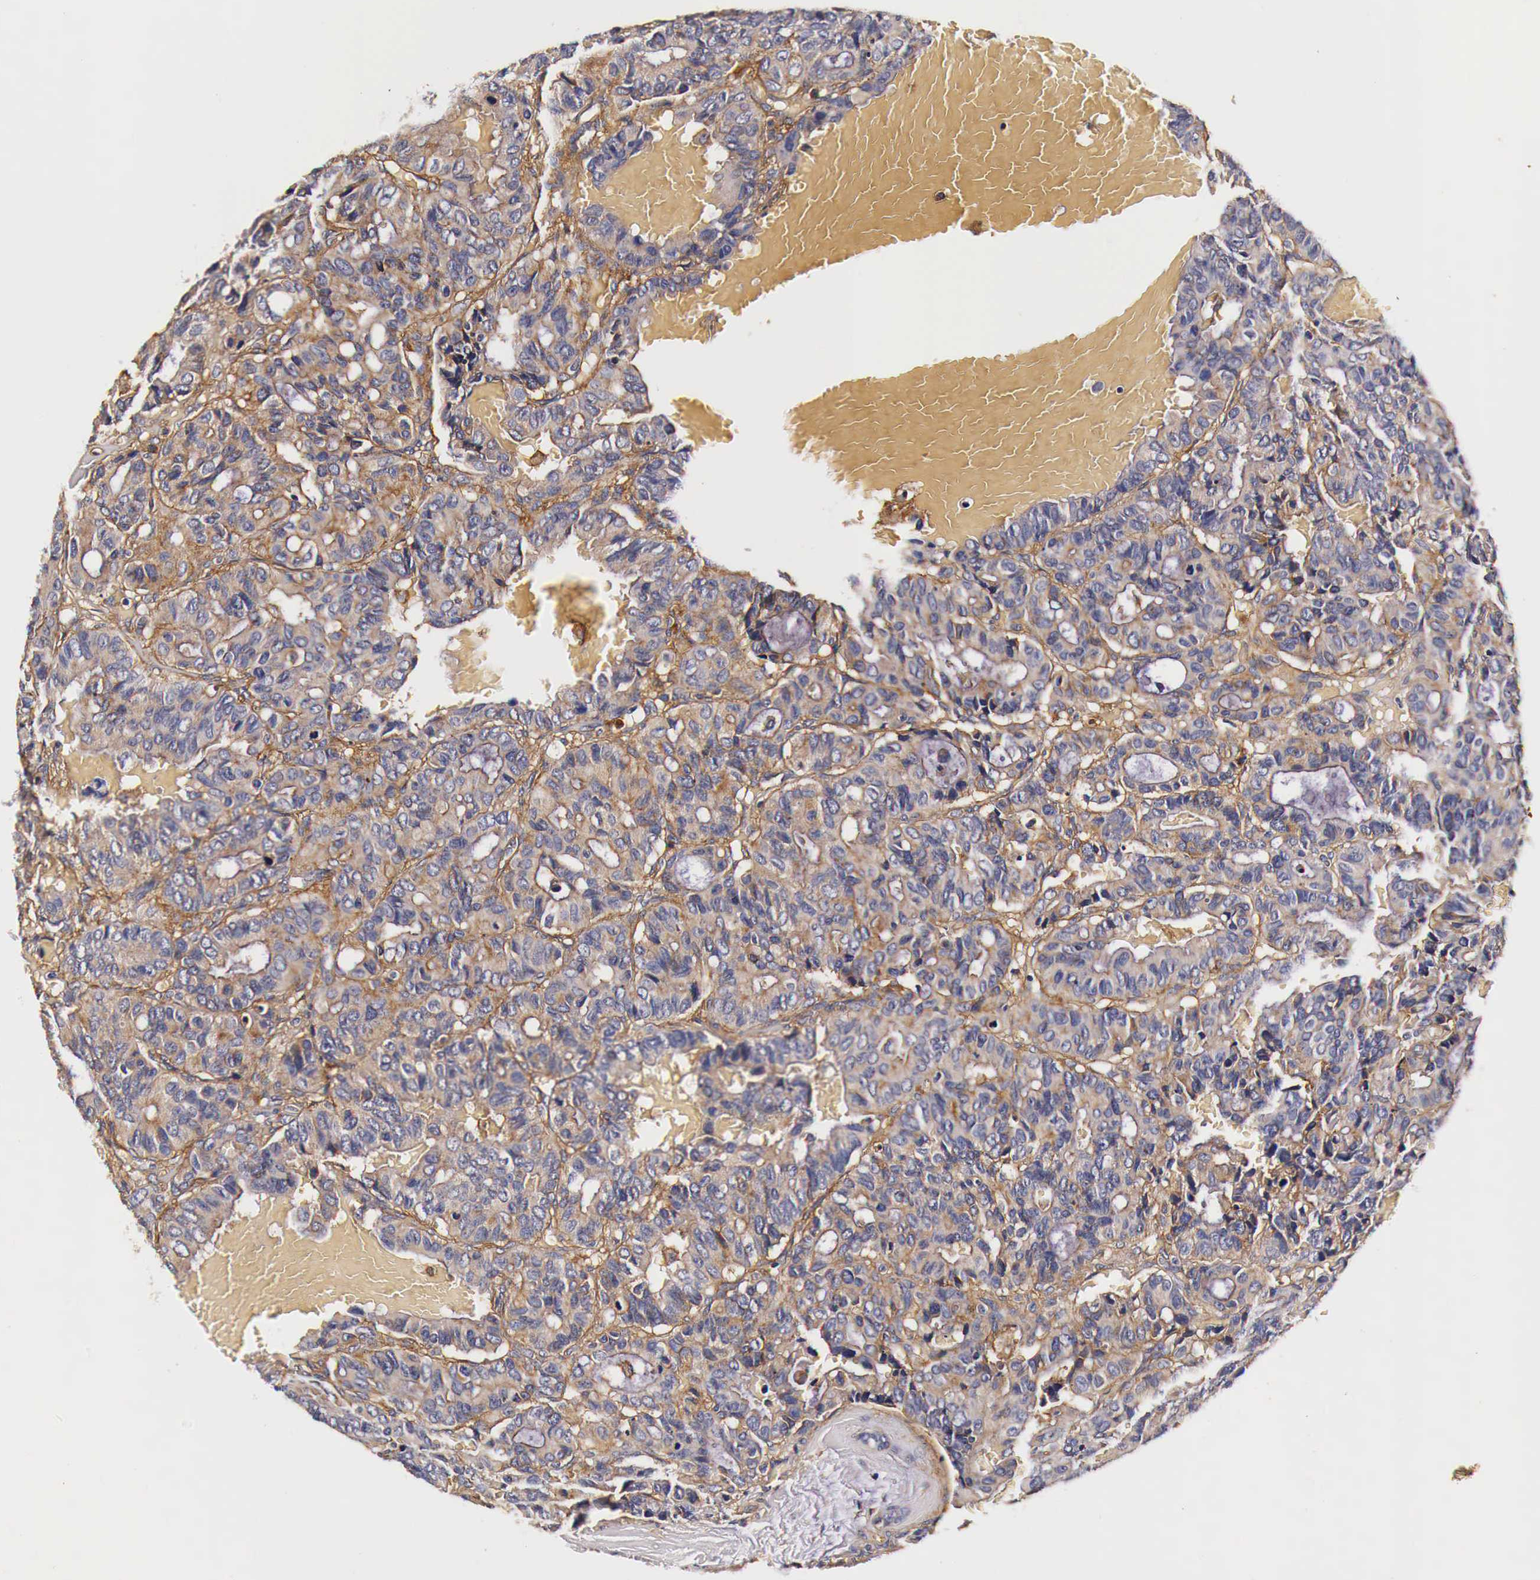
{"staining": {"intensity": "moderate", "quantity": ">75%", "location": "cytoplasmic/membranous"}, "tissue": "breast cancer", "cell_type": "Tumor cells", "image_type": "cancer", "snomed": [{"axis": "morphology", "description": "Duct carcinoma"}, {"axis": "topography", "description": "Breast"}], "caption": "Human breast cancer stained for a protein (brown) displays moderate cytoplasmic/membranous positive staining in about >75% of tumor cells.", "gene": "RP2", "patient": {"sex": "female", "age": 69}}